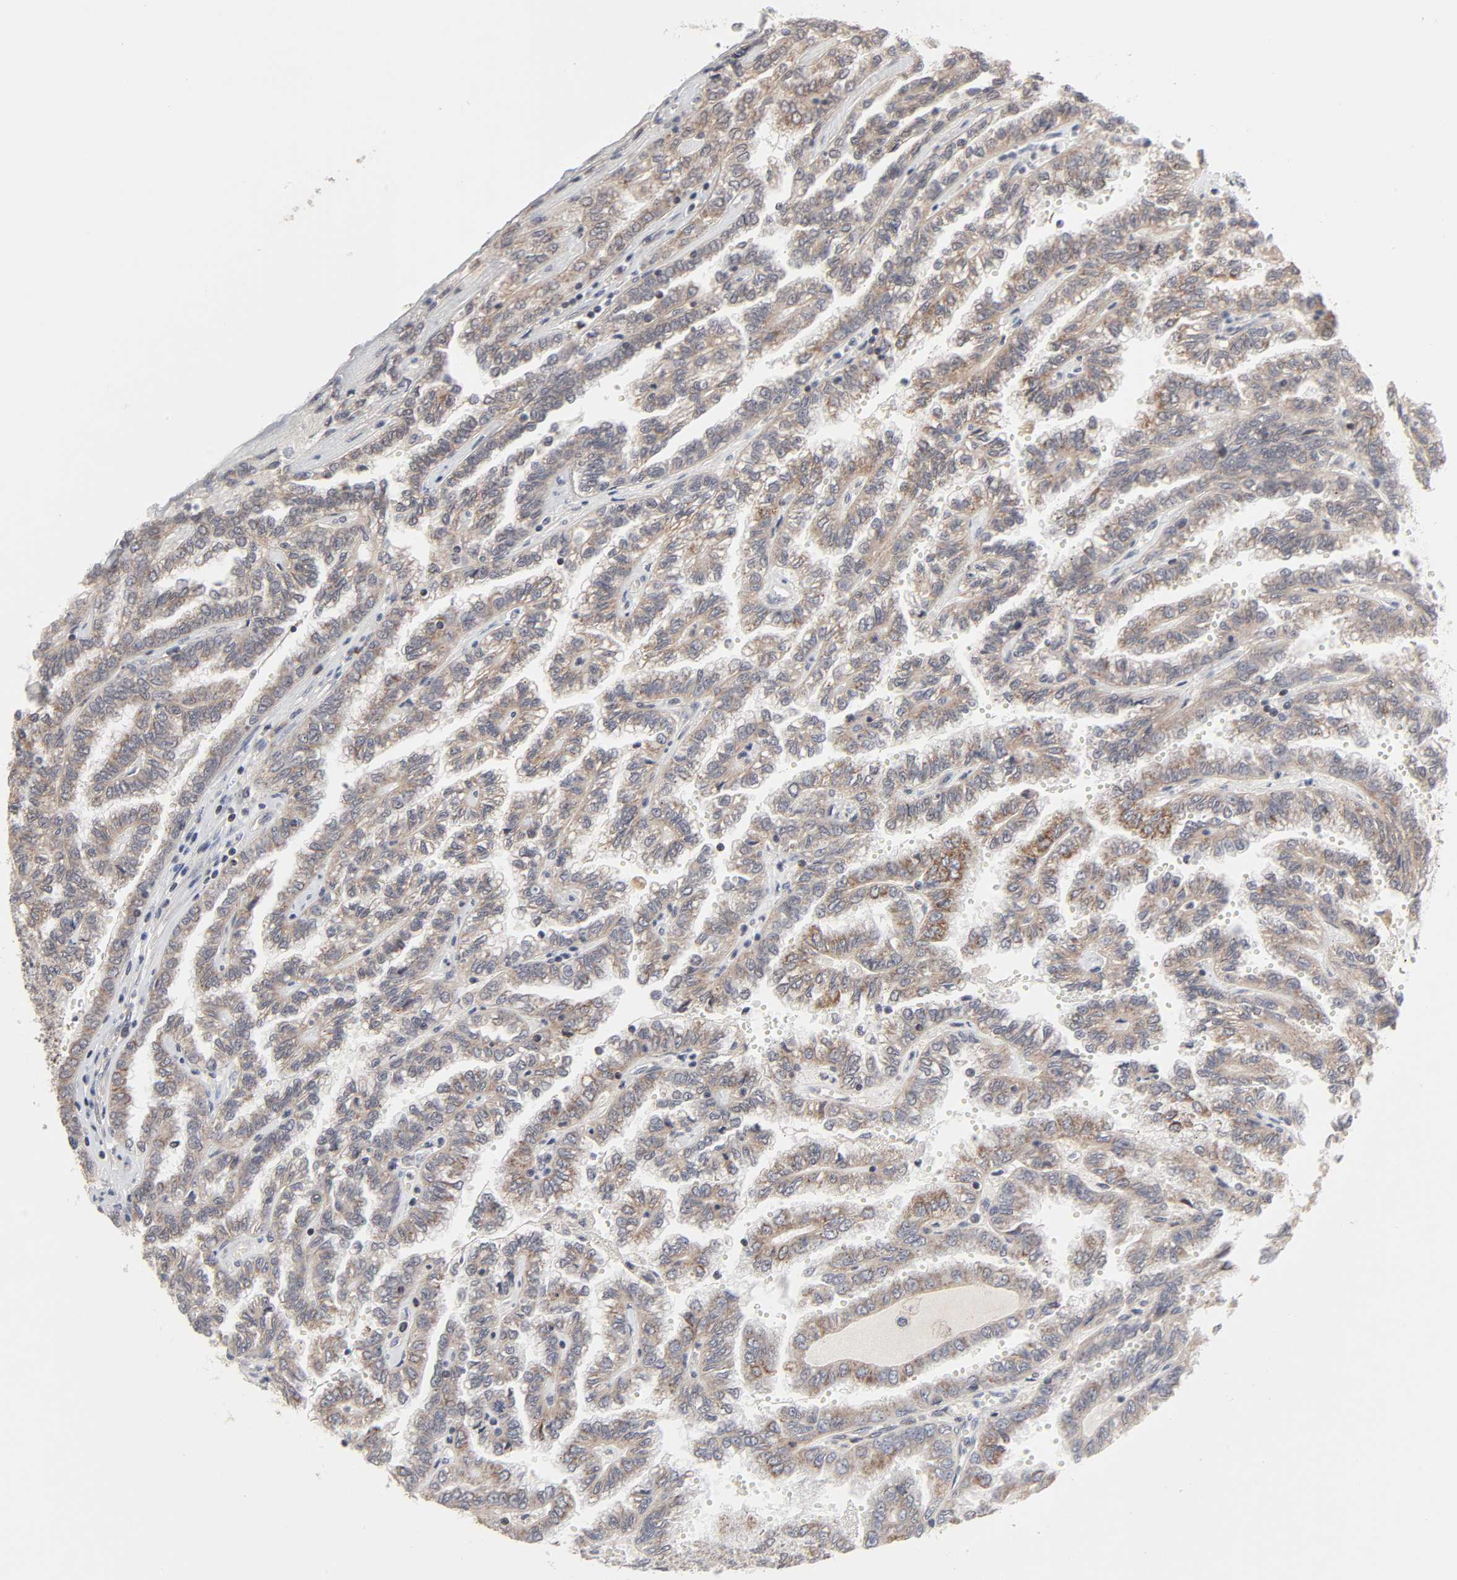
{"staining": {"intensity": "moderate", "quantity": ">75%", "location": "cytoplasmic/membranous"}, "tissue": "renal cancer", "cell_type": "Tumor cells", "image_type": "cancer", "snomed": [{"axis": "morphology", "description": "Inflammation, NOS"}, {"axis": "morphology", "description": "Adenocarcinoma, NOS"}, {"axis": "topography", "description": "Kidney"}], "caption": "Tumor cells show medium levels of moderate cytoplasmic/membranous staining in approximately >75% of cells in adenocarcinoma (renal). (IHC, brightfield microscopy, high magnification).", "gene": "AUH", "patient": {"sex": "male", "age": 68}}